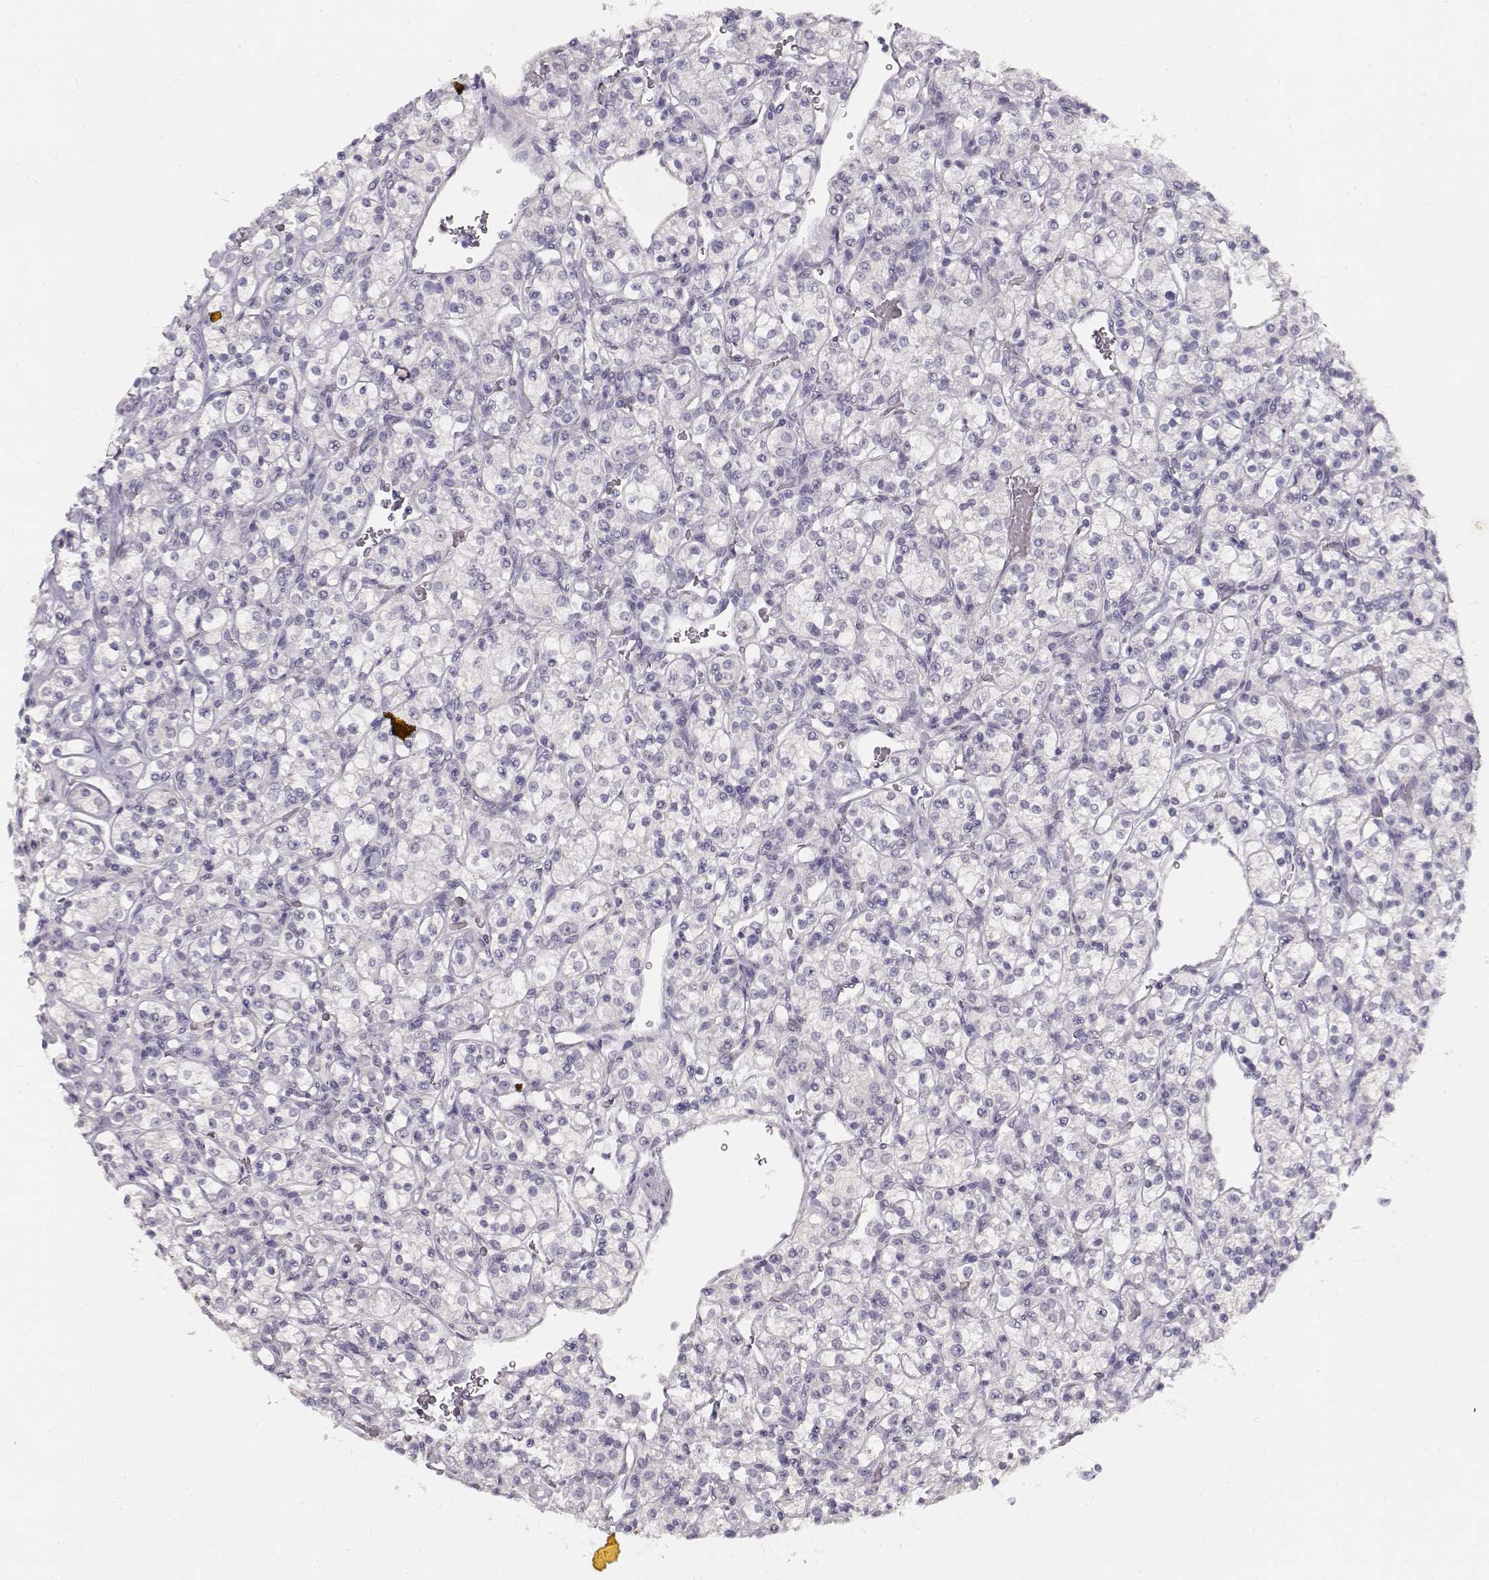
{"staining": {"intensity": "negative", "quantity": "none", "location": "none"}, "tissue": "renal cancer", "cell_type": "Tumor cells", "image_type": "cancer", "snomed": [{"axis": "morphology", "description": "Adenocarcinoma, NOS"}, {"axis": "topography", "description": "Kidney"}], "caption": "High power microscopy histopathology image of an immunohistochemistry image of adenocarcinoma (renal), revealing no significant expression in tumor cells.", "gene": "TPH2", "patient": {"sex": "male", "age": 77}}